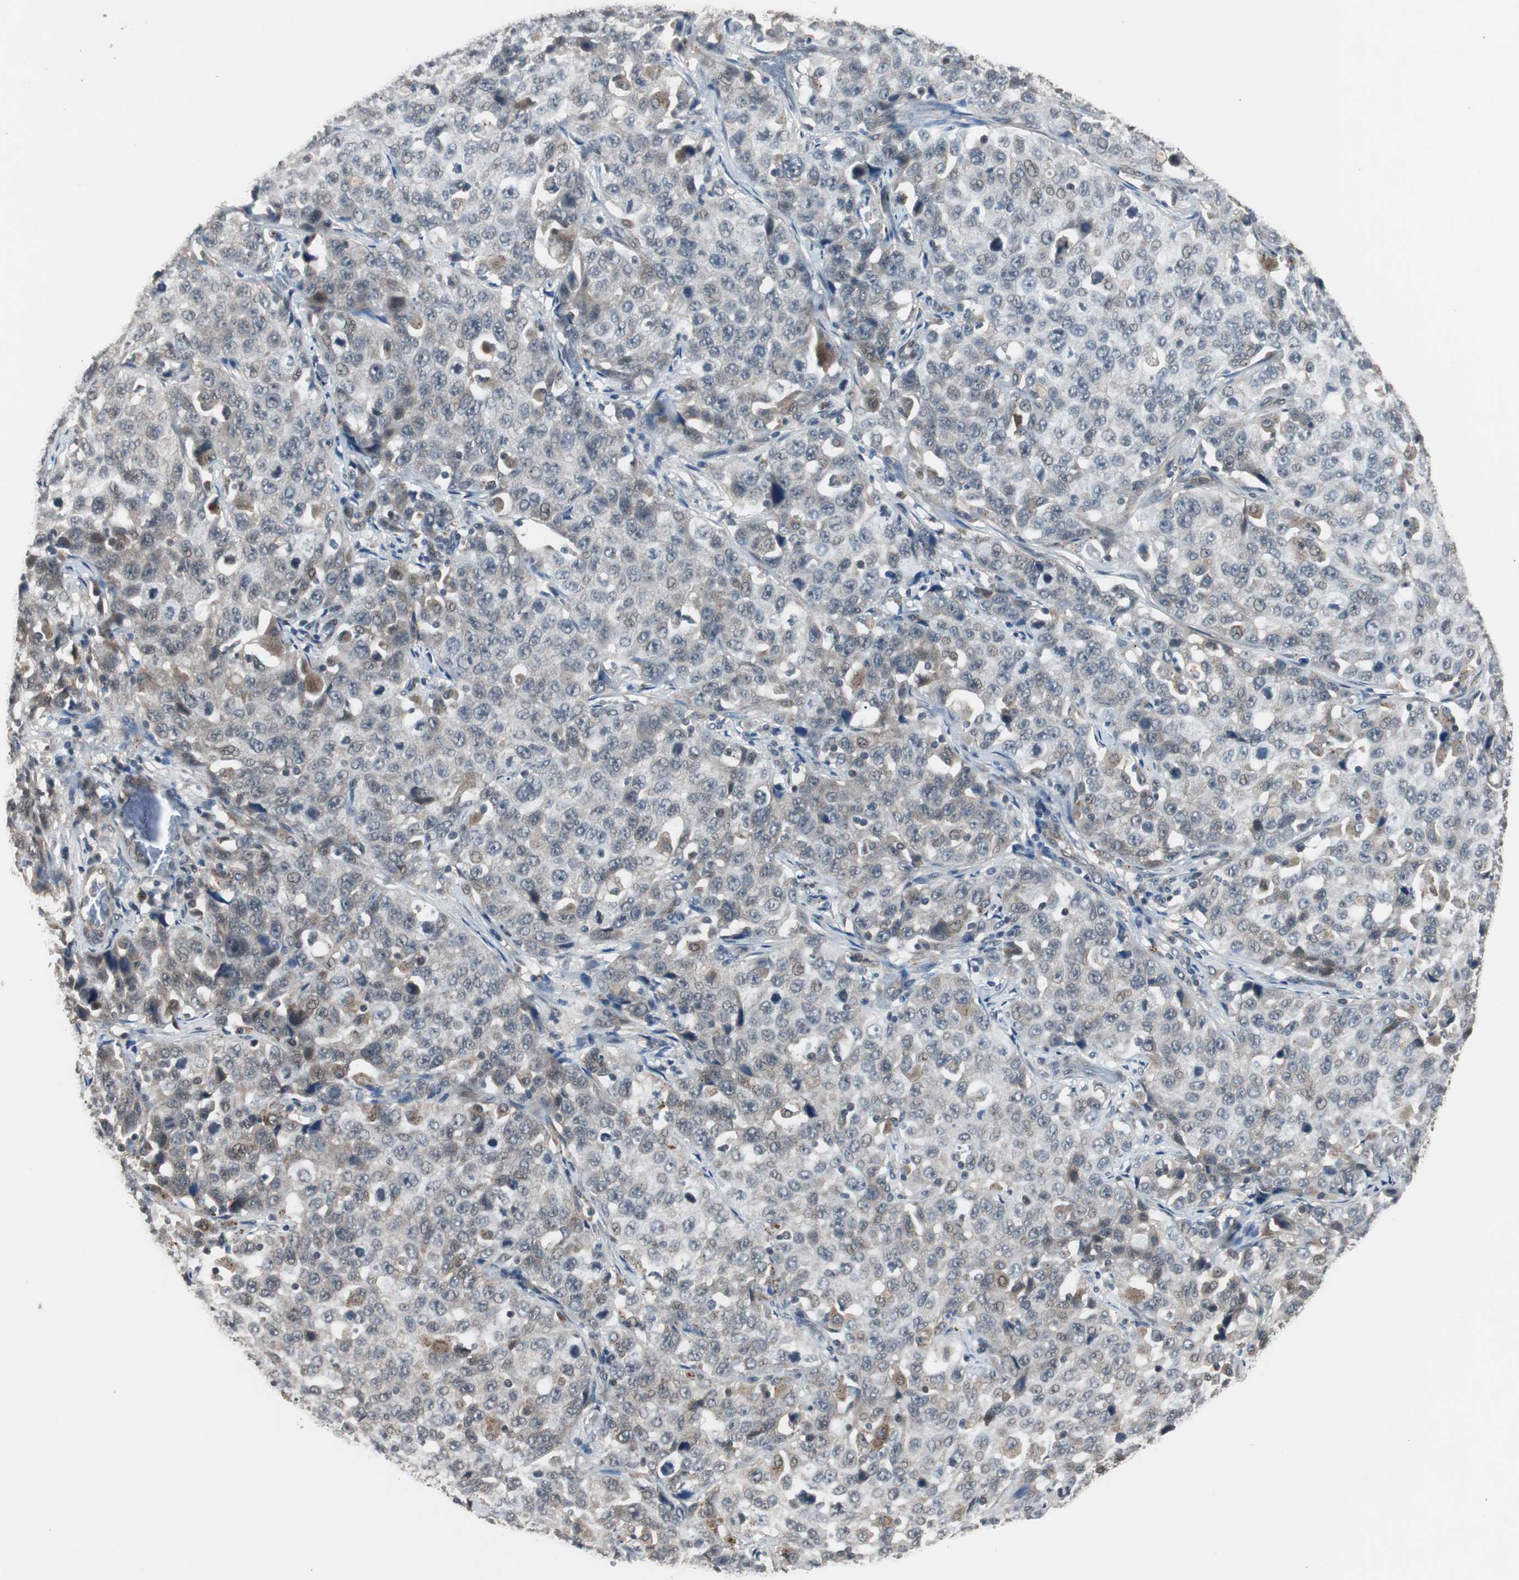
{"staining": {"intensity": "weak", "quantity": "25%-75%", "location": "cytoplasmic/membranous,nuclear"}, "tissue": "stomach cancer", "cell_type": "Tumor cells", "image_type": "cancer", "snomed": [{"axis": "morphology", "description": "Normal tissue, NOS"}, {"axis": "morphology", "description": "Adenocarcinoma, NOS"}, {"axis": "topography", "description": "Stomach"}], "caption": "Adenocarcinoma (stomach) tissue displays weak cytoplasmic/membranous and nuclear positivity in about 25%-75% of tumor cells, visualized by immunohistochemistry. The staining was performed using DAB to visualize the protein expression in brown, while the nuclei were stained in blue with hematoxylin (Magnification: 20x).", "gene": "BOLA1", "patient": {"sex": "male", "age": 48}}